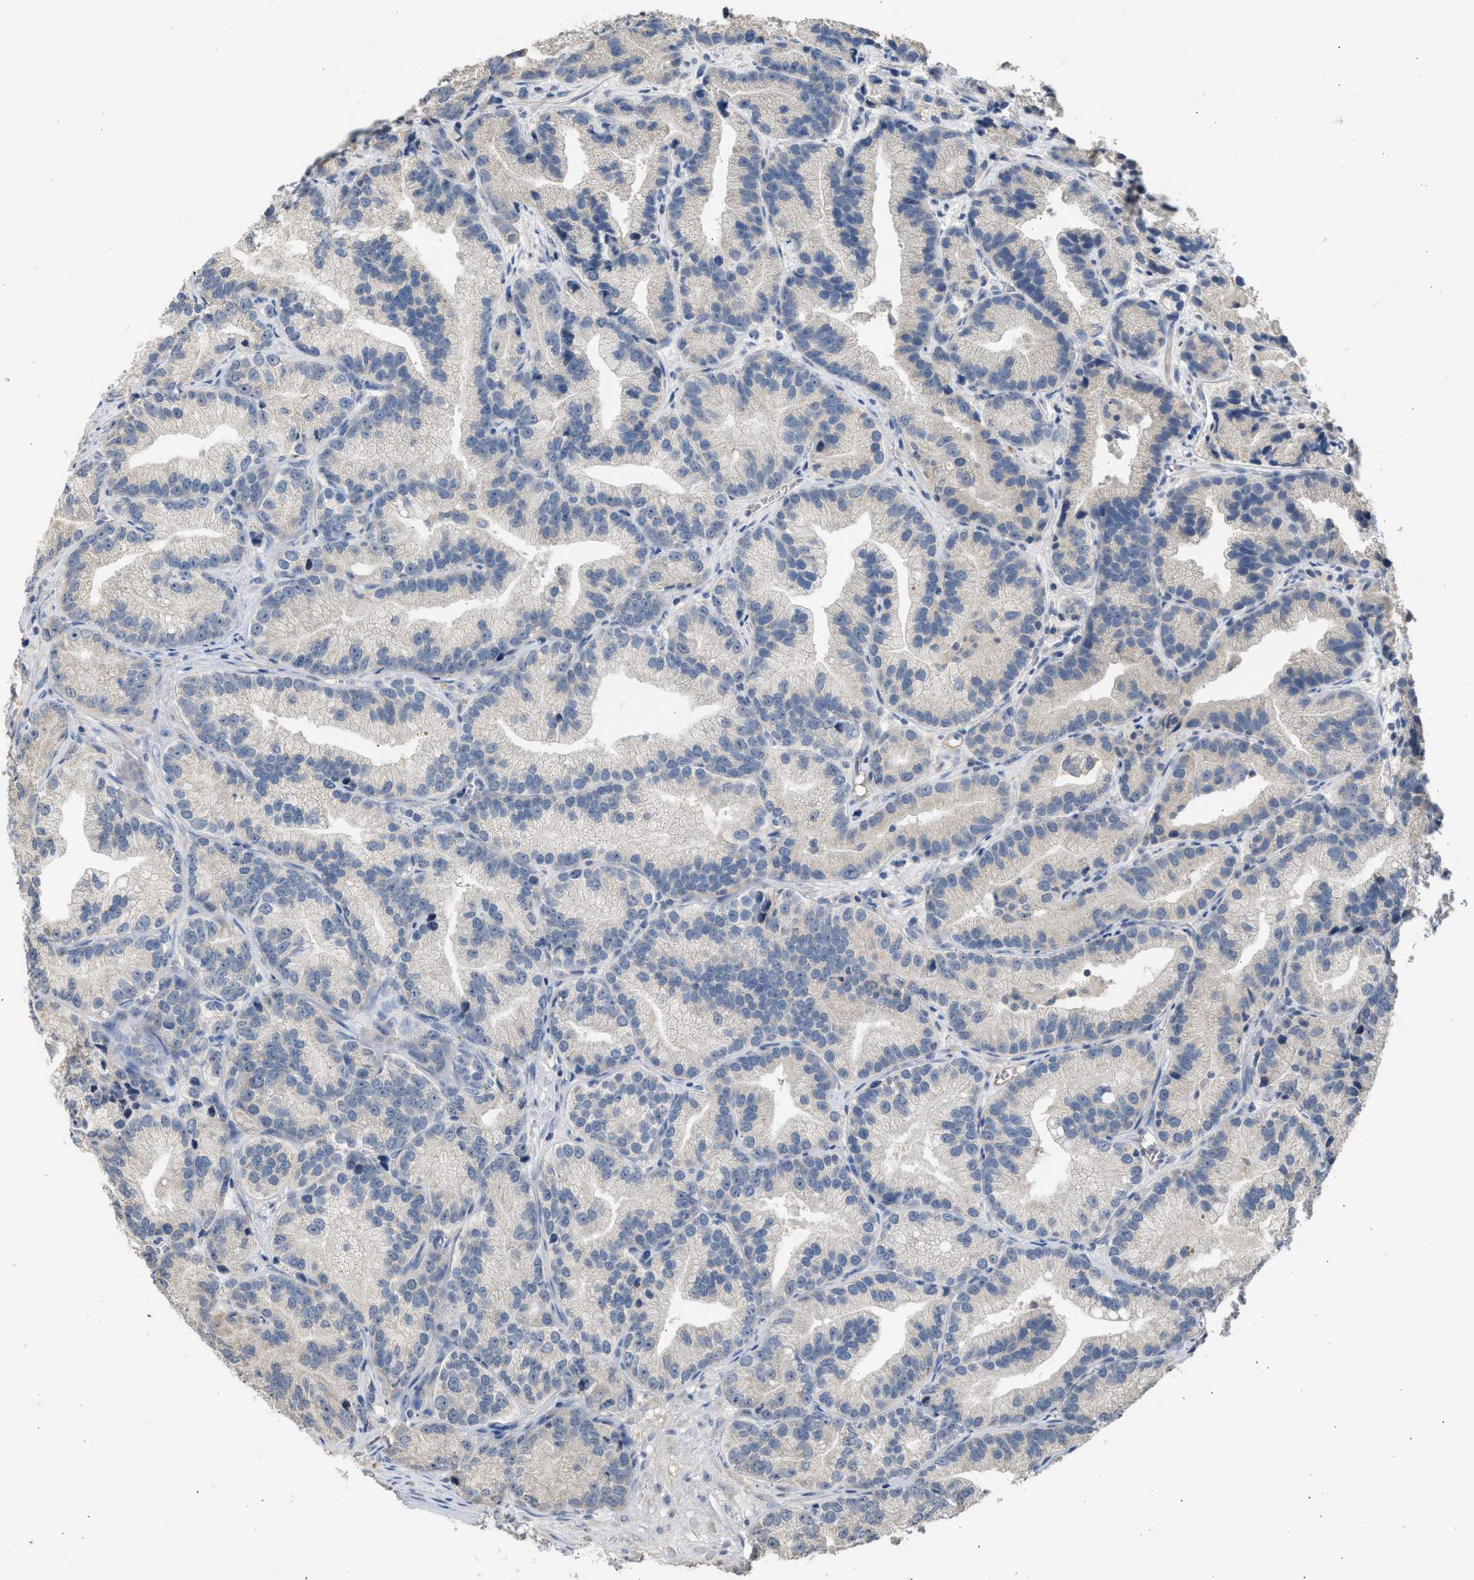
{"staining": {"intensity": "negative", "quantity": "none", "location": "none"}, "tissue": "prostate cancer", "cell_type": "Tumor cells", "image_type": "cancer", "snomed": [{"axis": "morphology", "description": "Adenocarcinoma, Low grade"}, {"axis": "topography", "description": "Prostate"}], "caption": "This is an immunohistochemistry image of human prostate cancer. There is no positivity in tumor cells.", "gene": "SULT2A1", "patient": {"sex": "male", "age": 89}}